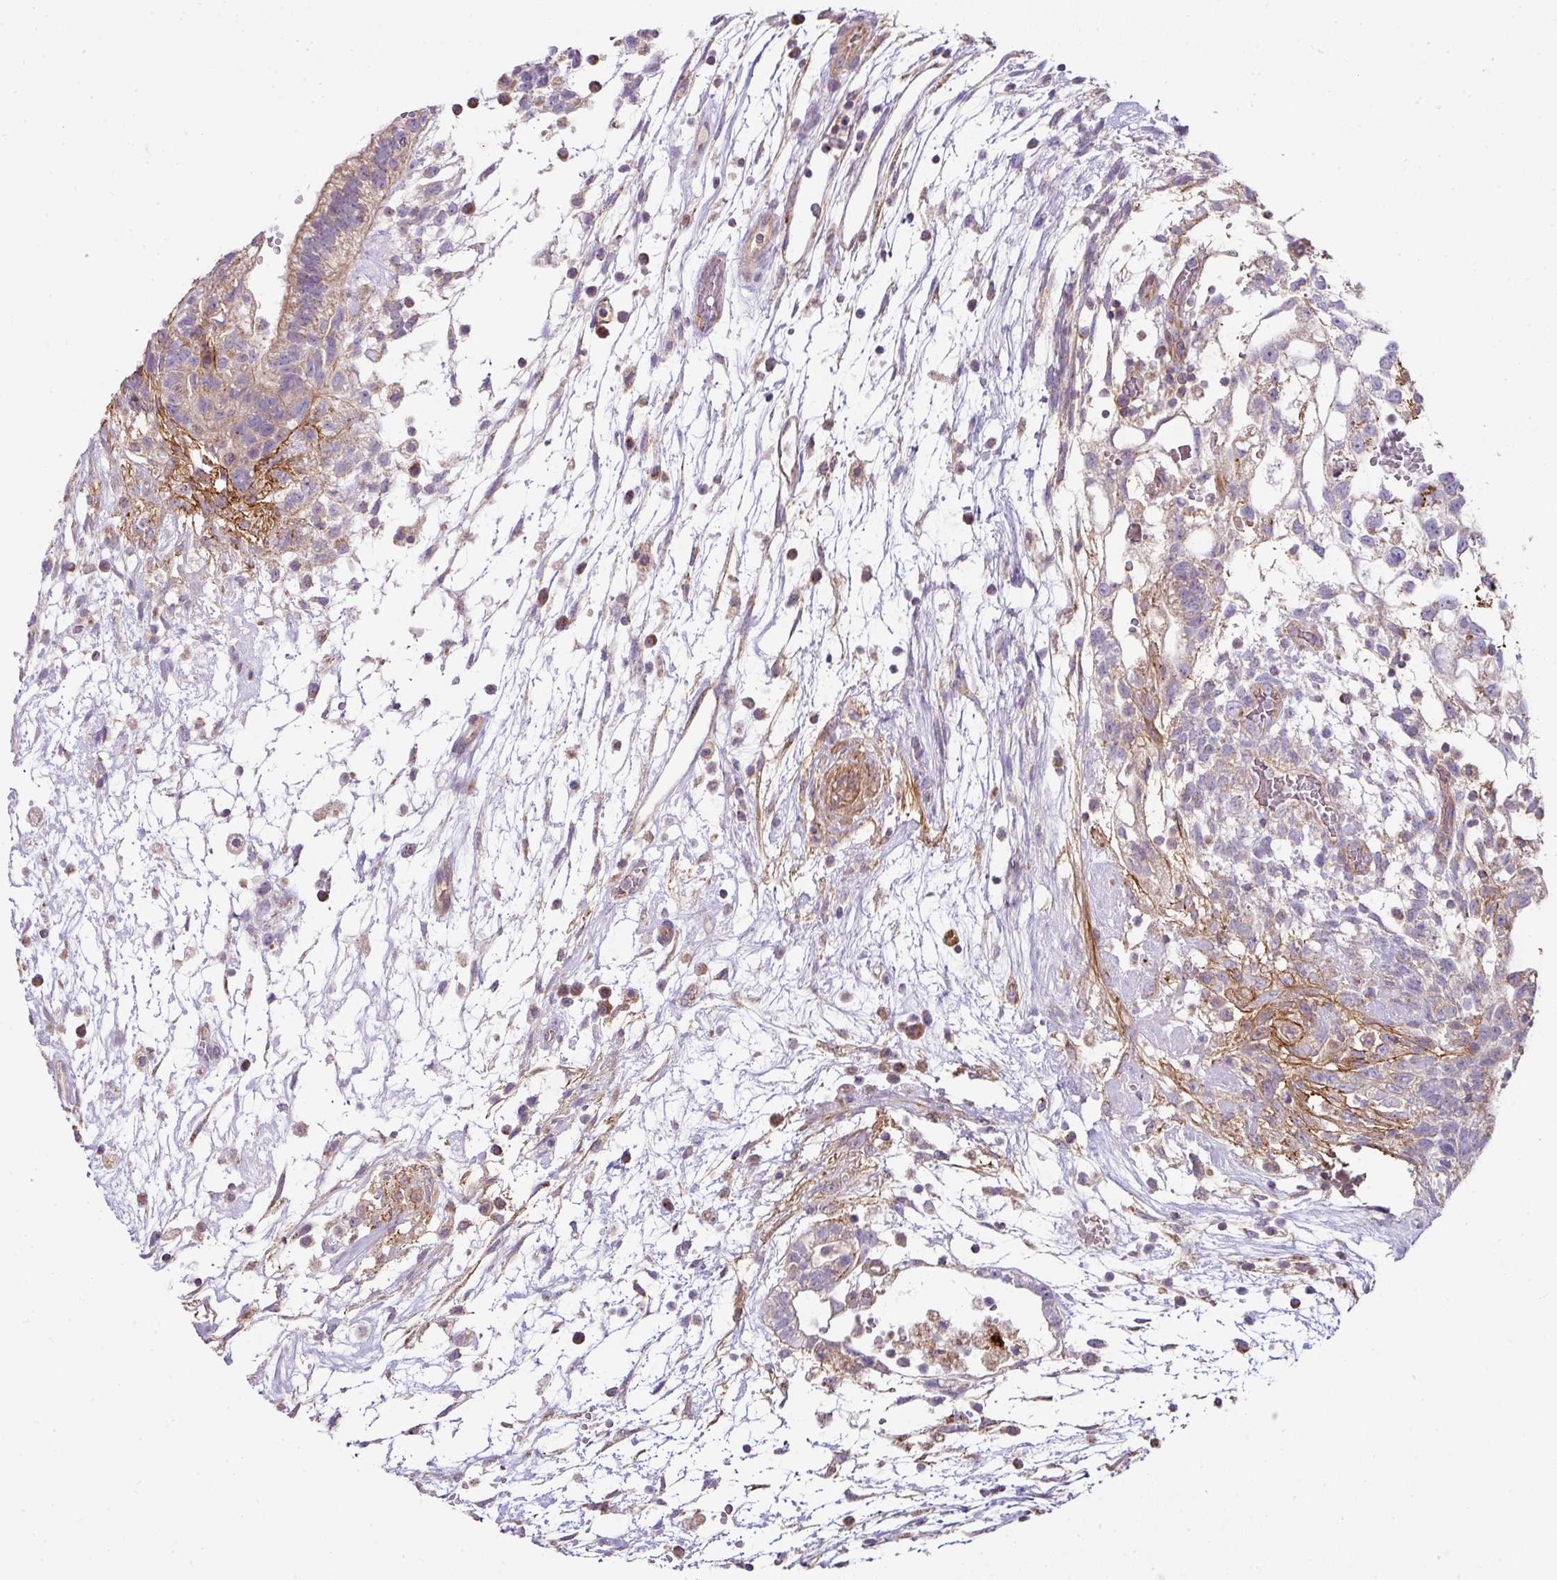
{"staining": {"intensity": "negative", "quantity": "none", "location": "none"}, "tissue": "testis cancer", "cell_type": "Tumor cells", "image_type": "cancer", "snomed": [{"axis": "morphology", "description": "Carcinoma, Embryonal, NOS"}, {"axis": "topography", "description": "Testis"}], "caption": "IHC image of neoplastic tissue: testis cancer stained with DAB displays no significant protein positivity in tumor cells.", "gene": "STK35", "patient": {"sex": "male", "age": 32}}